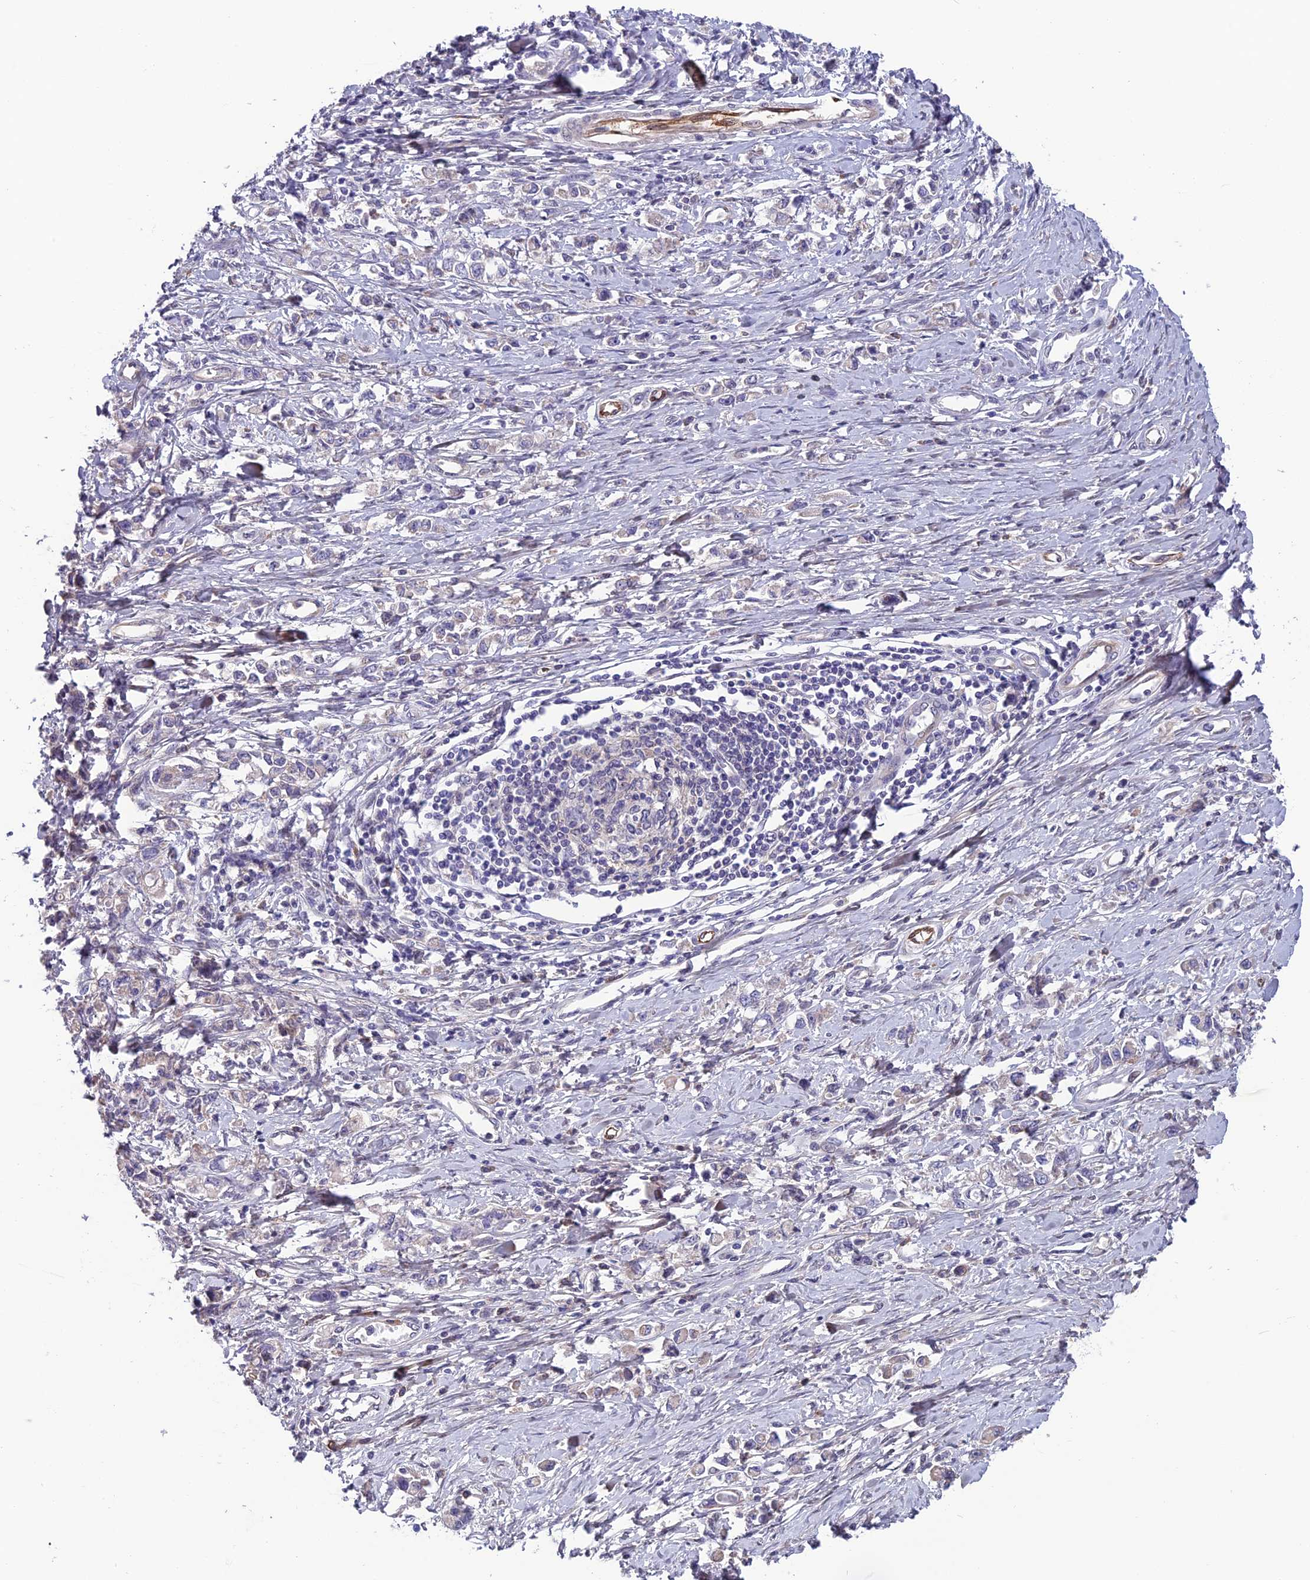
{"staining": {"intensity": "negative", "quantity": "none", "location": "none"}, "tissue": "stomach cancer", "cell_type": "Tumor cells", "image_type": "cancer", "snomed": [{"axis": "morphology", "description": "Adenocarcinoma, NOS"}, {"axis": "topography", "description": "Stomach"}], "caption": "This is an IHC image of adenocarcinoma (stomach). There is no expression in tumor cells.", "gene": "MAST2", "patient": {"sex": "female", "age": 76}}